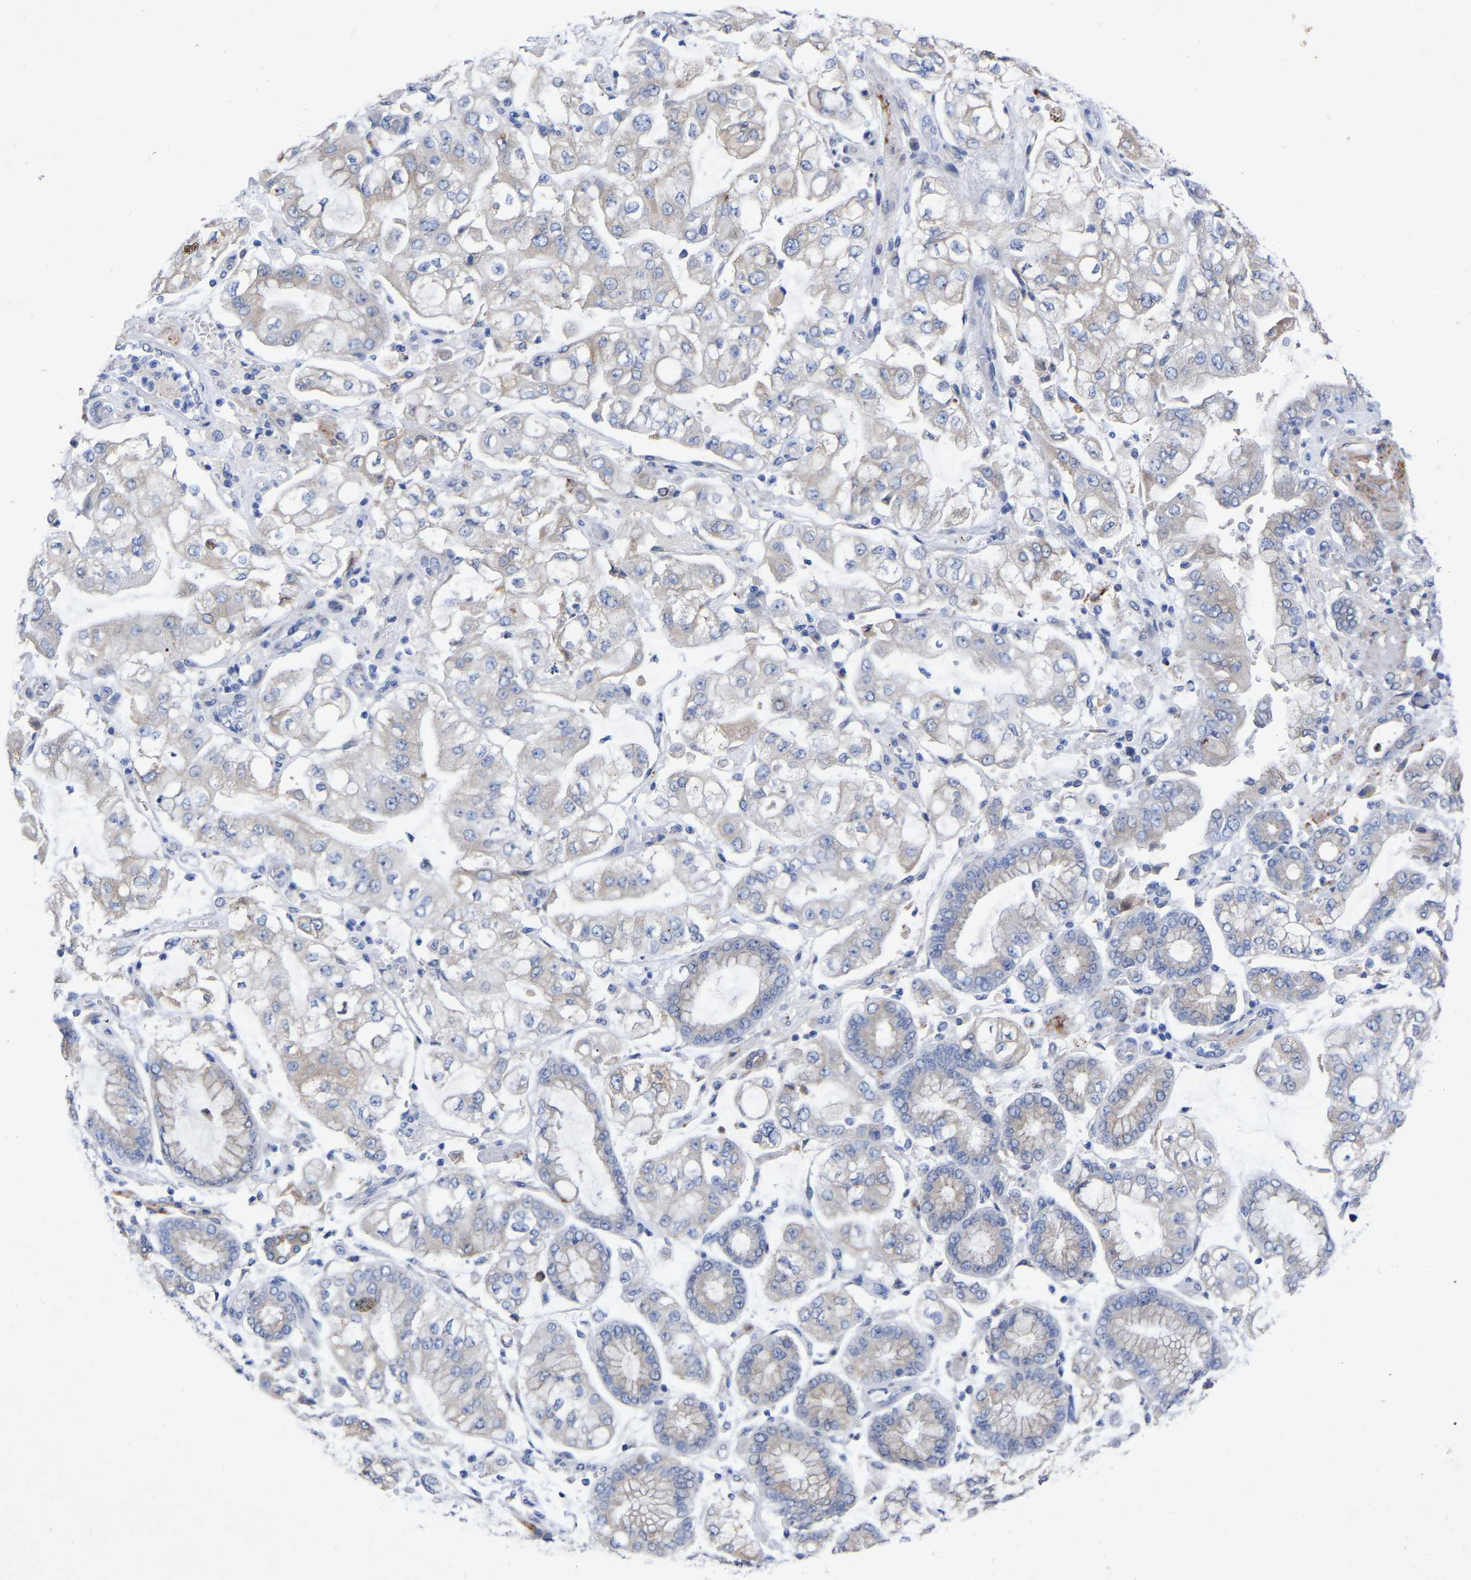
{"staining": {"intensity": "weak", "quantity": "<25%", "location": "cytoplasmic/membranous"}, "tissue": "stomach cancer", "cell_type": "Tumor cells", "image_type": "cancer", "snomed": [{"axis": "morphology", "description": "Adenocarcinoma, NOS"}, {"axis": "topography", "description": "Stomach"}], "caption": "Protein analysis of stomach adenocarcinoma exhibits no significant expression in tumor cells.", "gene": "STRIP2", "patient": {"sex": "male", "age": 76}}